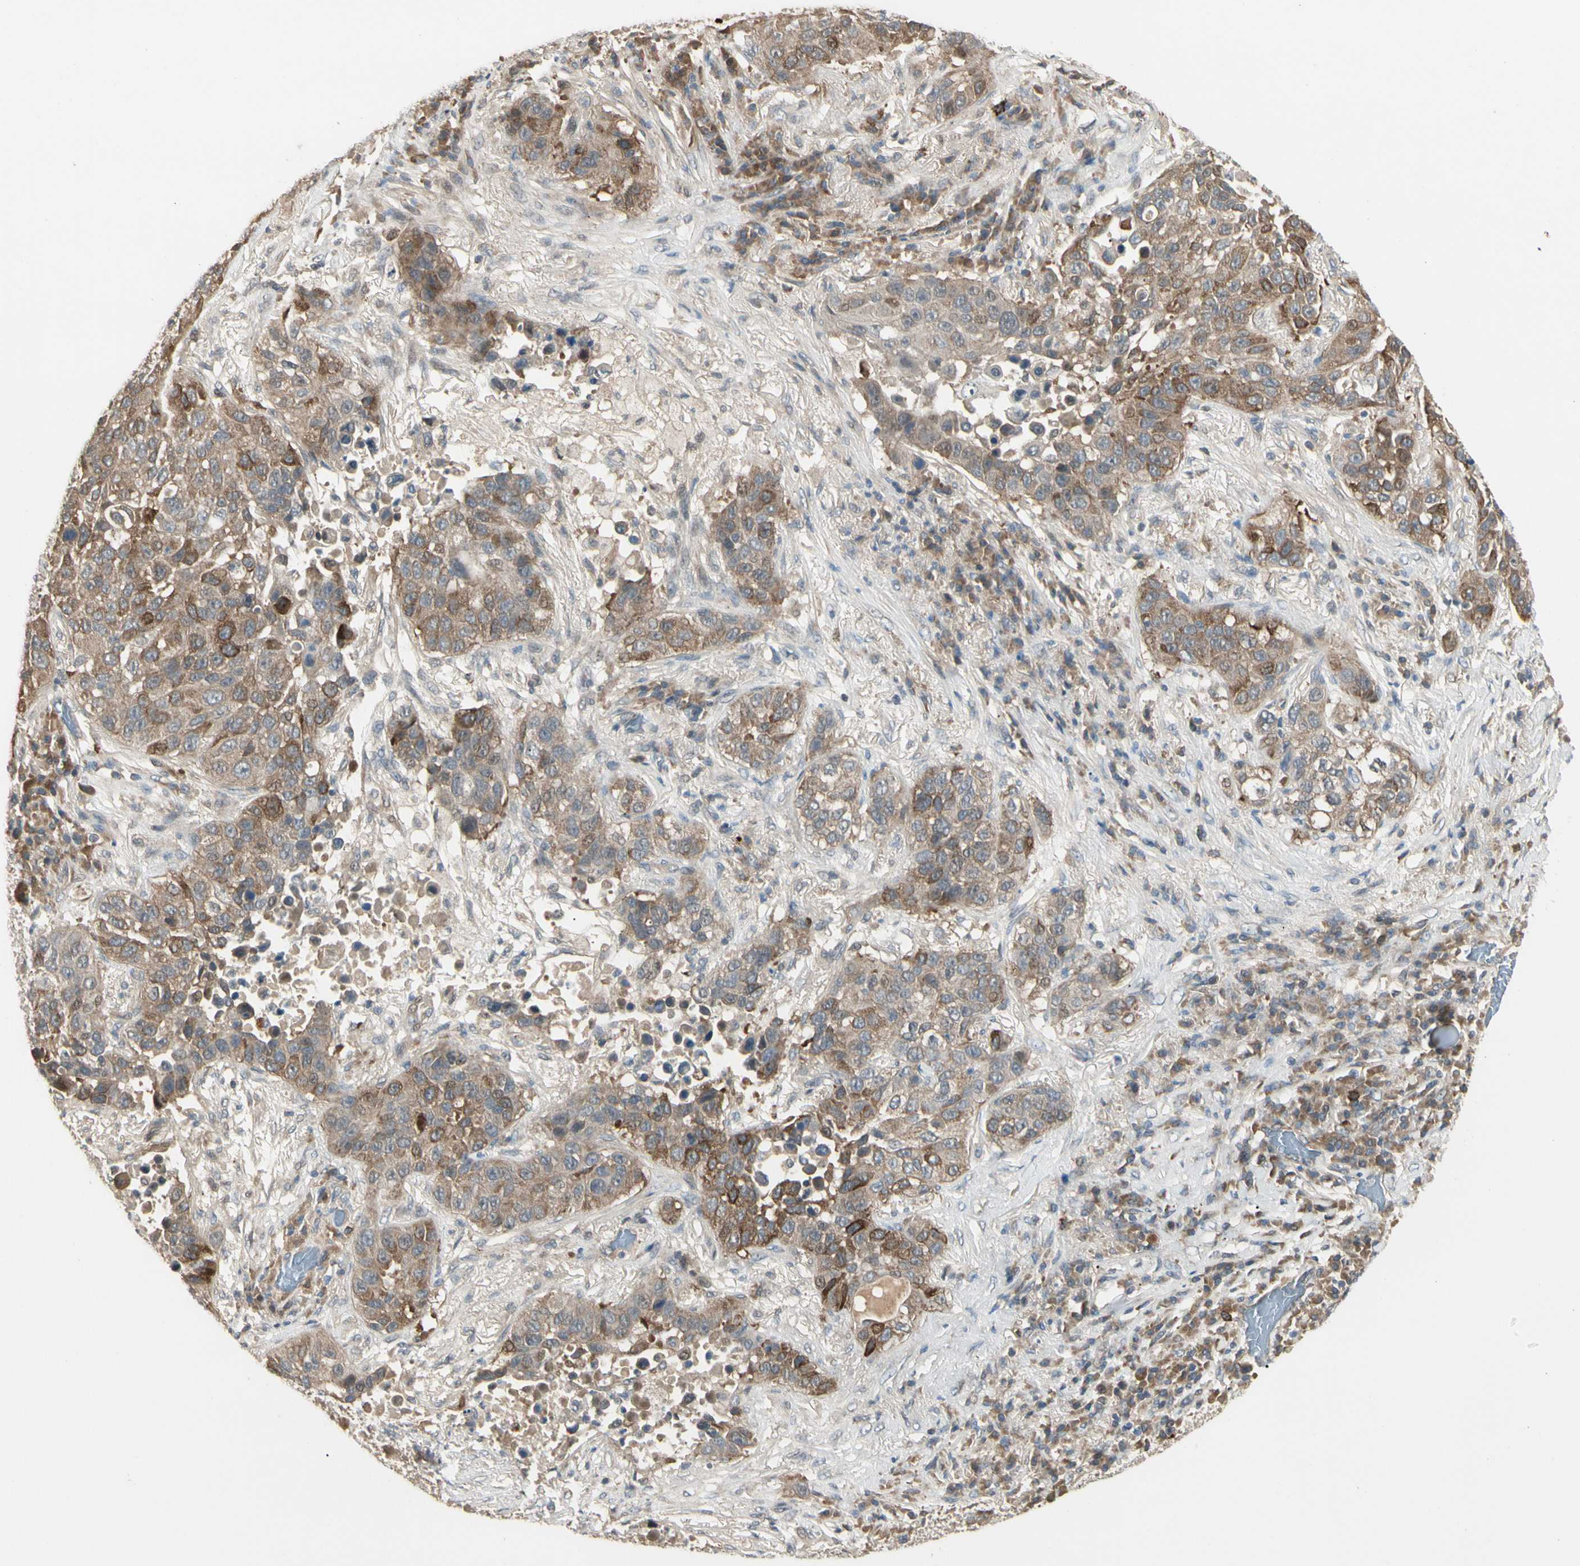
{"staining": {"intensity": "moderate", "quantity": ">75%", "location": "cytoplasmic/membranous"}, "tissue": "lung cancer", "cell_type": "Tumor cells", "image_type": "cancer", "snomed": [{"axis": "morphology", "description": "Squamous cell carcinoma, NOS"}, {"axis": "topography", "description": "Lung"}], "caption": "IHC micrograph of human squamous cell carcinoma (lung) stained for a protein (brown), which shows medium levels of moderate cytoplasmic/membranous positivity in about >75% of tumor cells.", "gene": "ATG4C", "patient": {"sex": "male", "age": 57}}